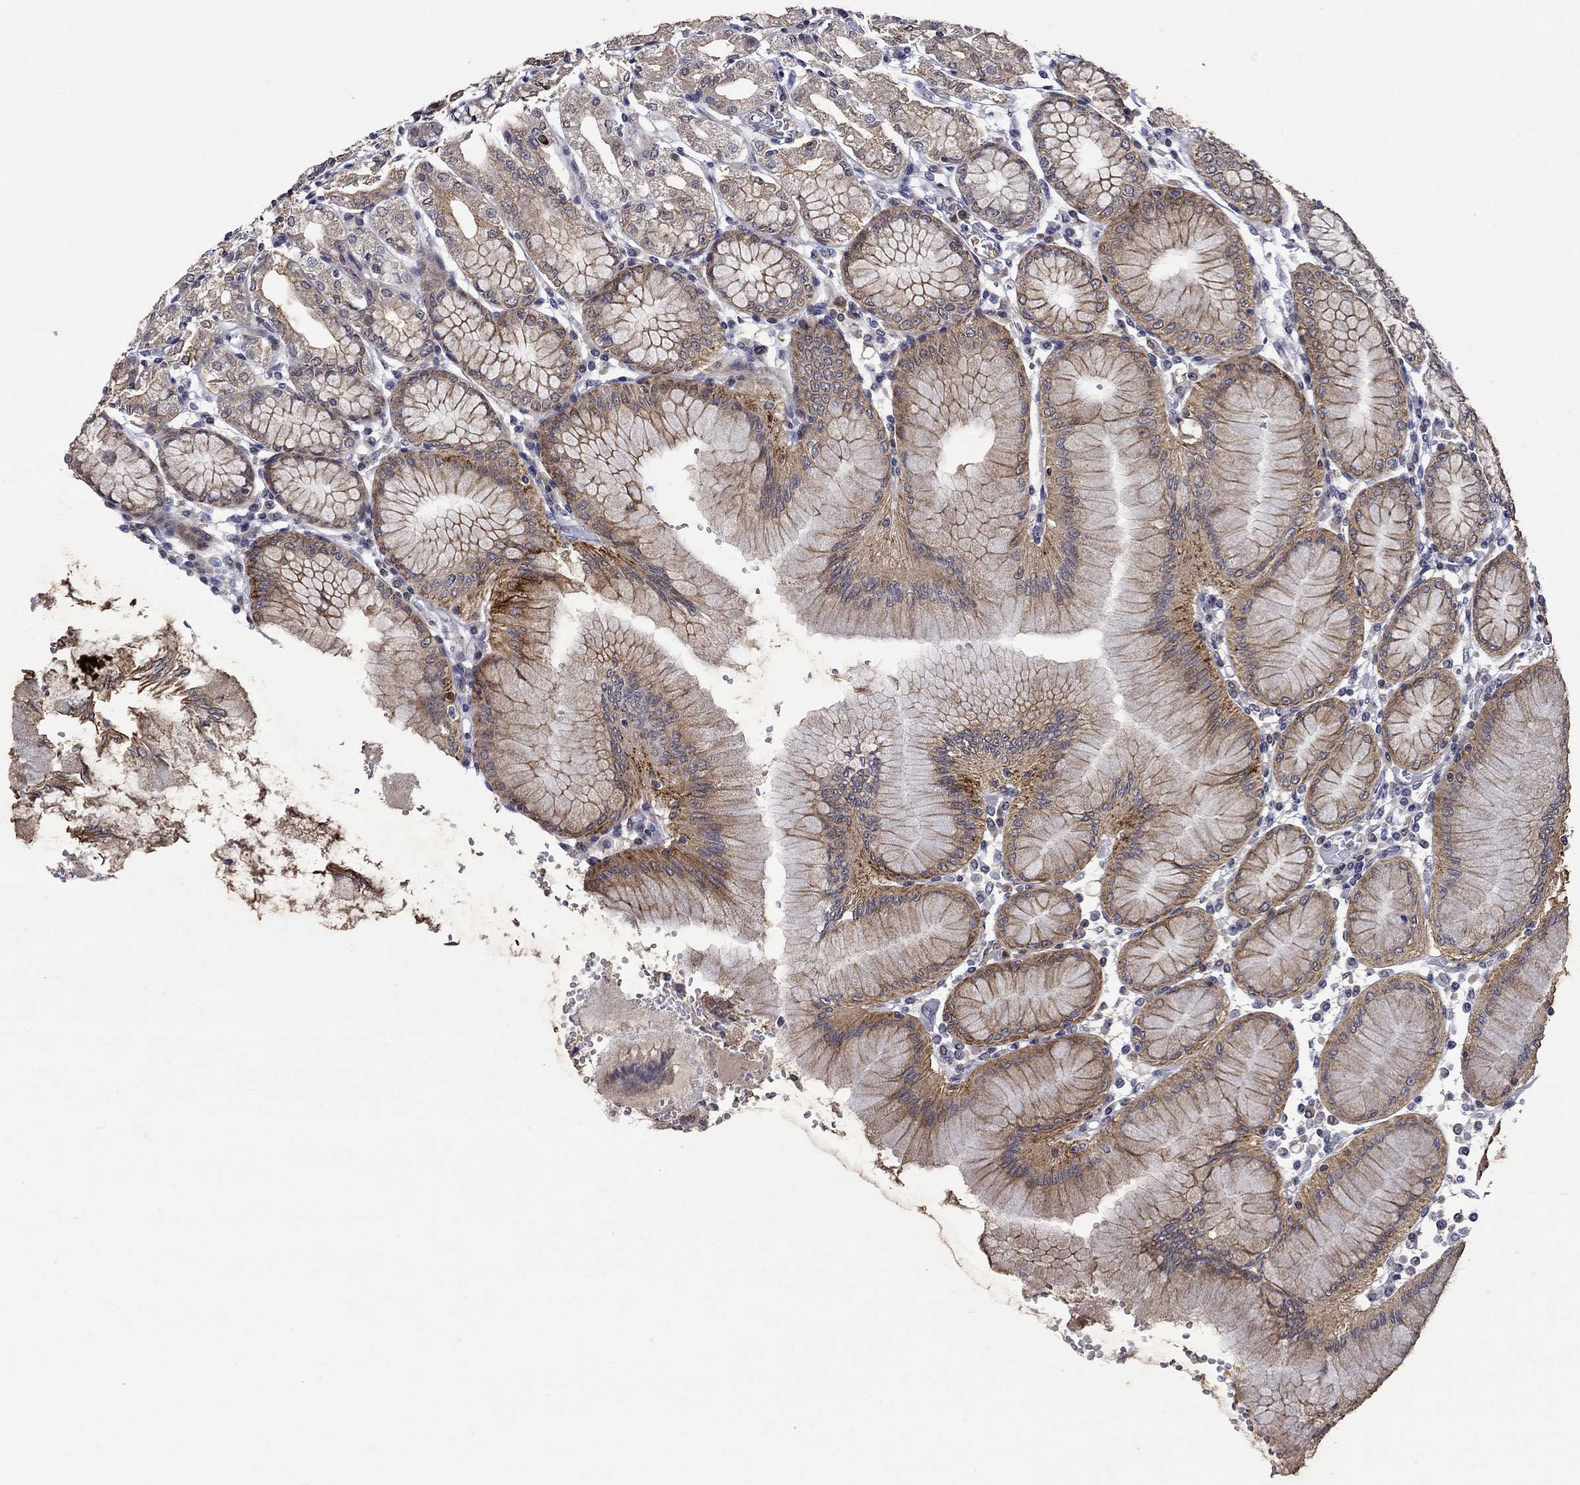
{"staining": {"intensity": "strong", "quantity": "<25%", "location": "cytoplasmic/membranous"}, "tissue": "stomach", "cell_type": "Glandular cells", "image_type": "normal", "snomed": [{"axis": "morphology", "description": "Normal tissue, NOS"}, {"axis": "topography", "description": "Skeletal muscle"}, {"axis": "topography", "description": "Stomach"}], "caption": "This micrograph shows immunohistochemistry staining of normal stomach, with medium strong cytoplasmic/membranous positivity in approximately <25% of glandular cells.", "gene": "DDX3Y", "patient": {"sex": "female", "age": 57}}